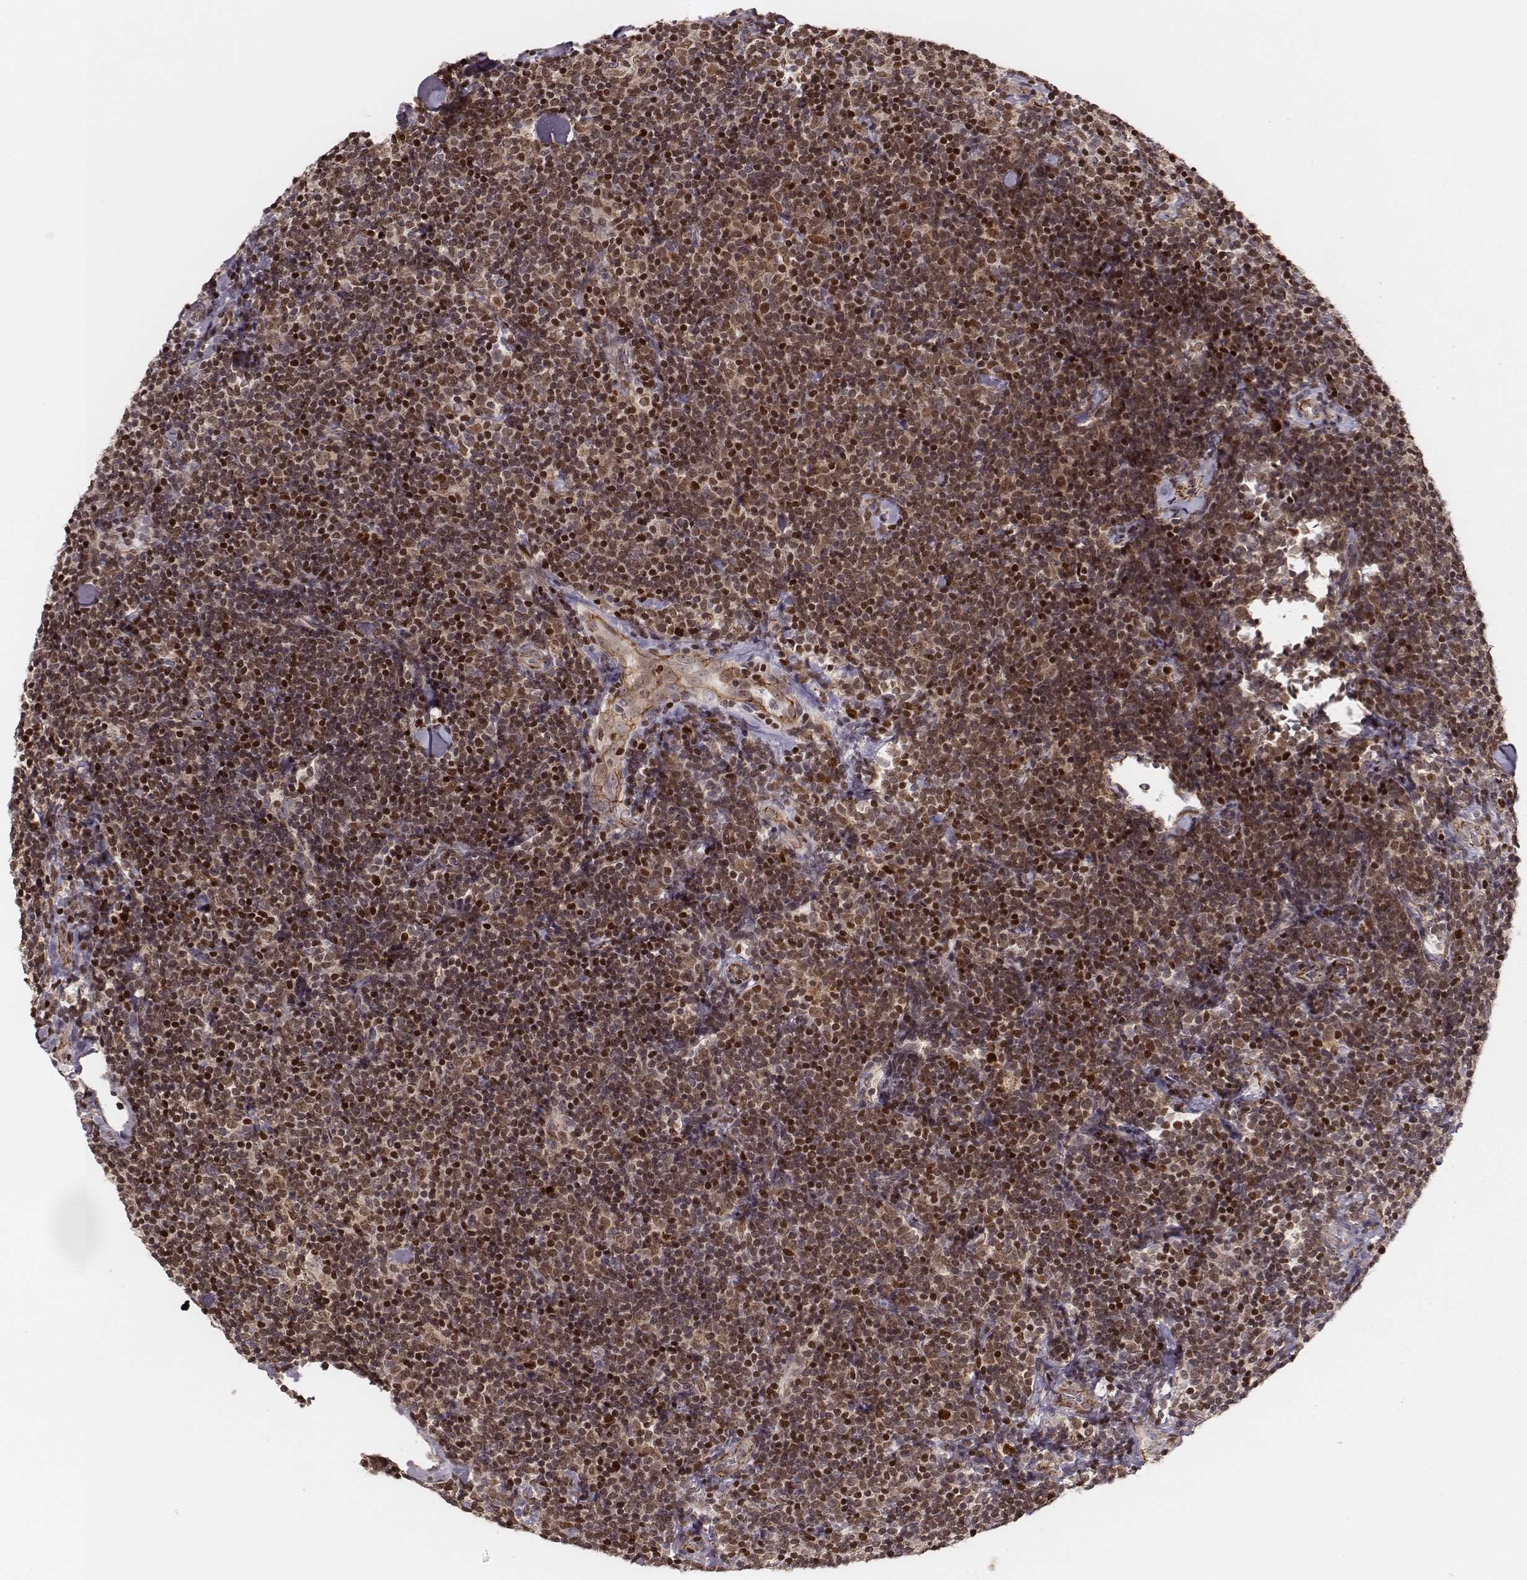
{"staining": {"intensity": "moderate", "quantity": ">75%", "location": "nuclear"}, "tissue": "lymphoma", "cell_type": "Tumor cells", "image_type": "cancer", "snomed": [{"axis": "morphology", "description": "Malignant lymphoma, non-Hodgkin's type, Low grade"}, {"axis": "topography", "description": "Lymph node"}], "caption": "This photomicrograph shows malignant lymphoma, non-Hodgkin's type (low-grade) stained with IHC to label a protein in brown. The nuclear of tumor cells show moderate positivity for the protein. Nuclei are counter-stained blue.", "gene": "WDR59", "patient": {"sex": "female", "age": 56}}